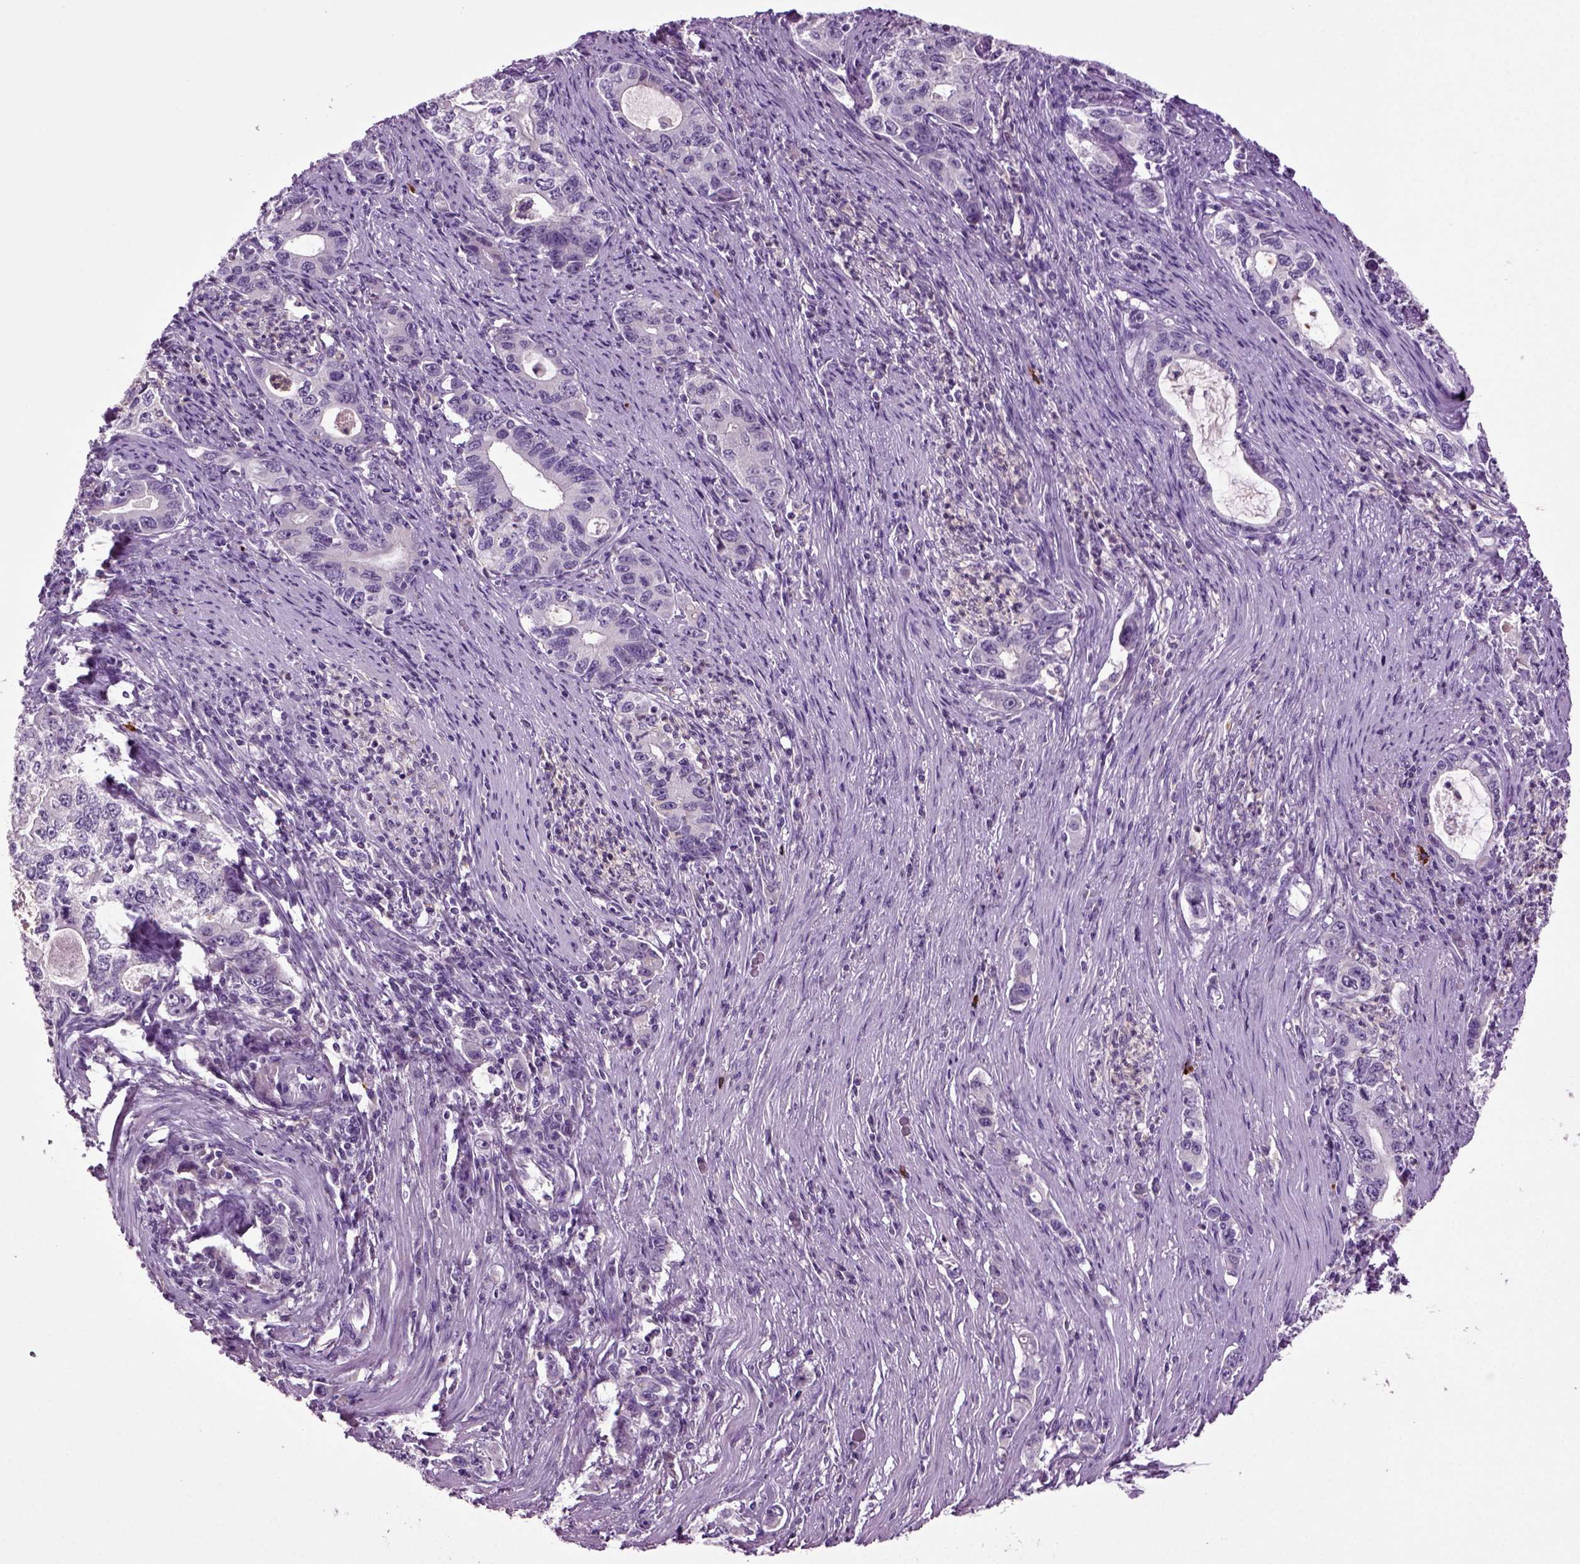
{"staining": {"intensity": "negative", "quantity": "none", "location": "none"}, "tissue": "stomach cancer", "cell_type": "Tumor cells", "image_type": "cancer", "snomed": [{"axis": "morphology", "description": "Adenocarcinoma, NOS"}, {"axis": "topography", "description": "Stomach, lower"}], "caption": "Human stomach cancer stained for a protein using immunohistochemistry reveals no staining in tumor cells.", "gene": "FGF11", "patient": {"sex": "female", "age": 72}}